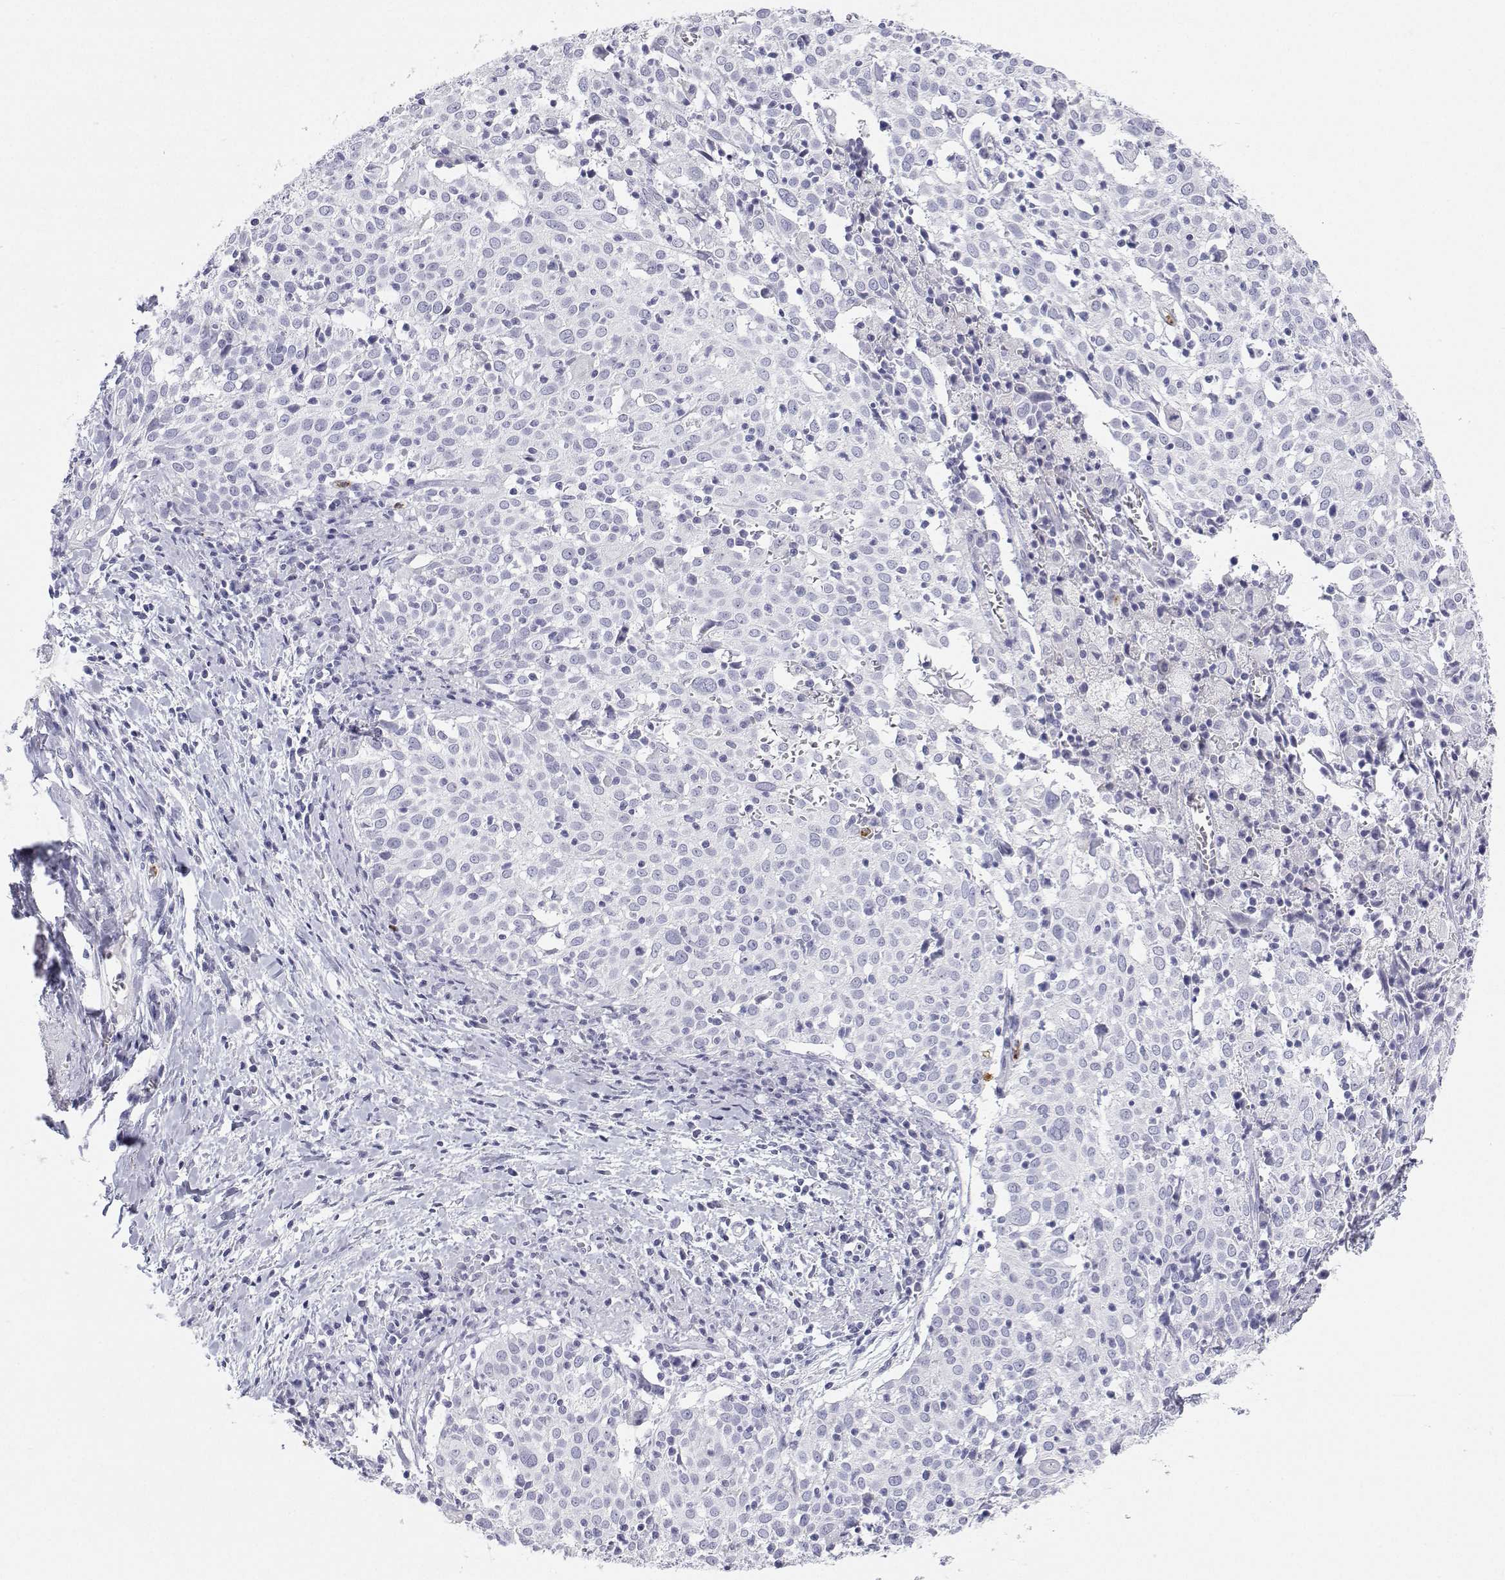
{"staining": {"intensity": "negative", "quantity": "none", "location": "none"}, "tissue": "cervical cancer", "cell_type": "Tumor cells", "image_type": "cancer", "snomed": [{"axis": "morphology", "description": "Squamous cell carcinoma, NOS"}, {"axis": "topography", "description": "Cervix"}], "caption": "Tumor cells are negative for brown protein staining in cervical squamous cell carcinoma.", "gene": "SFTPB", "patient": {"sex": "female", "age": 39}}